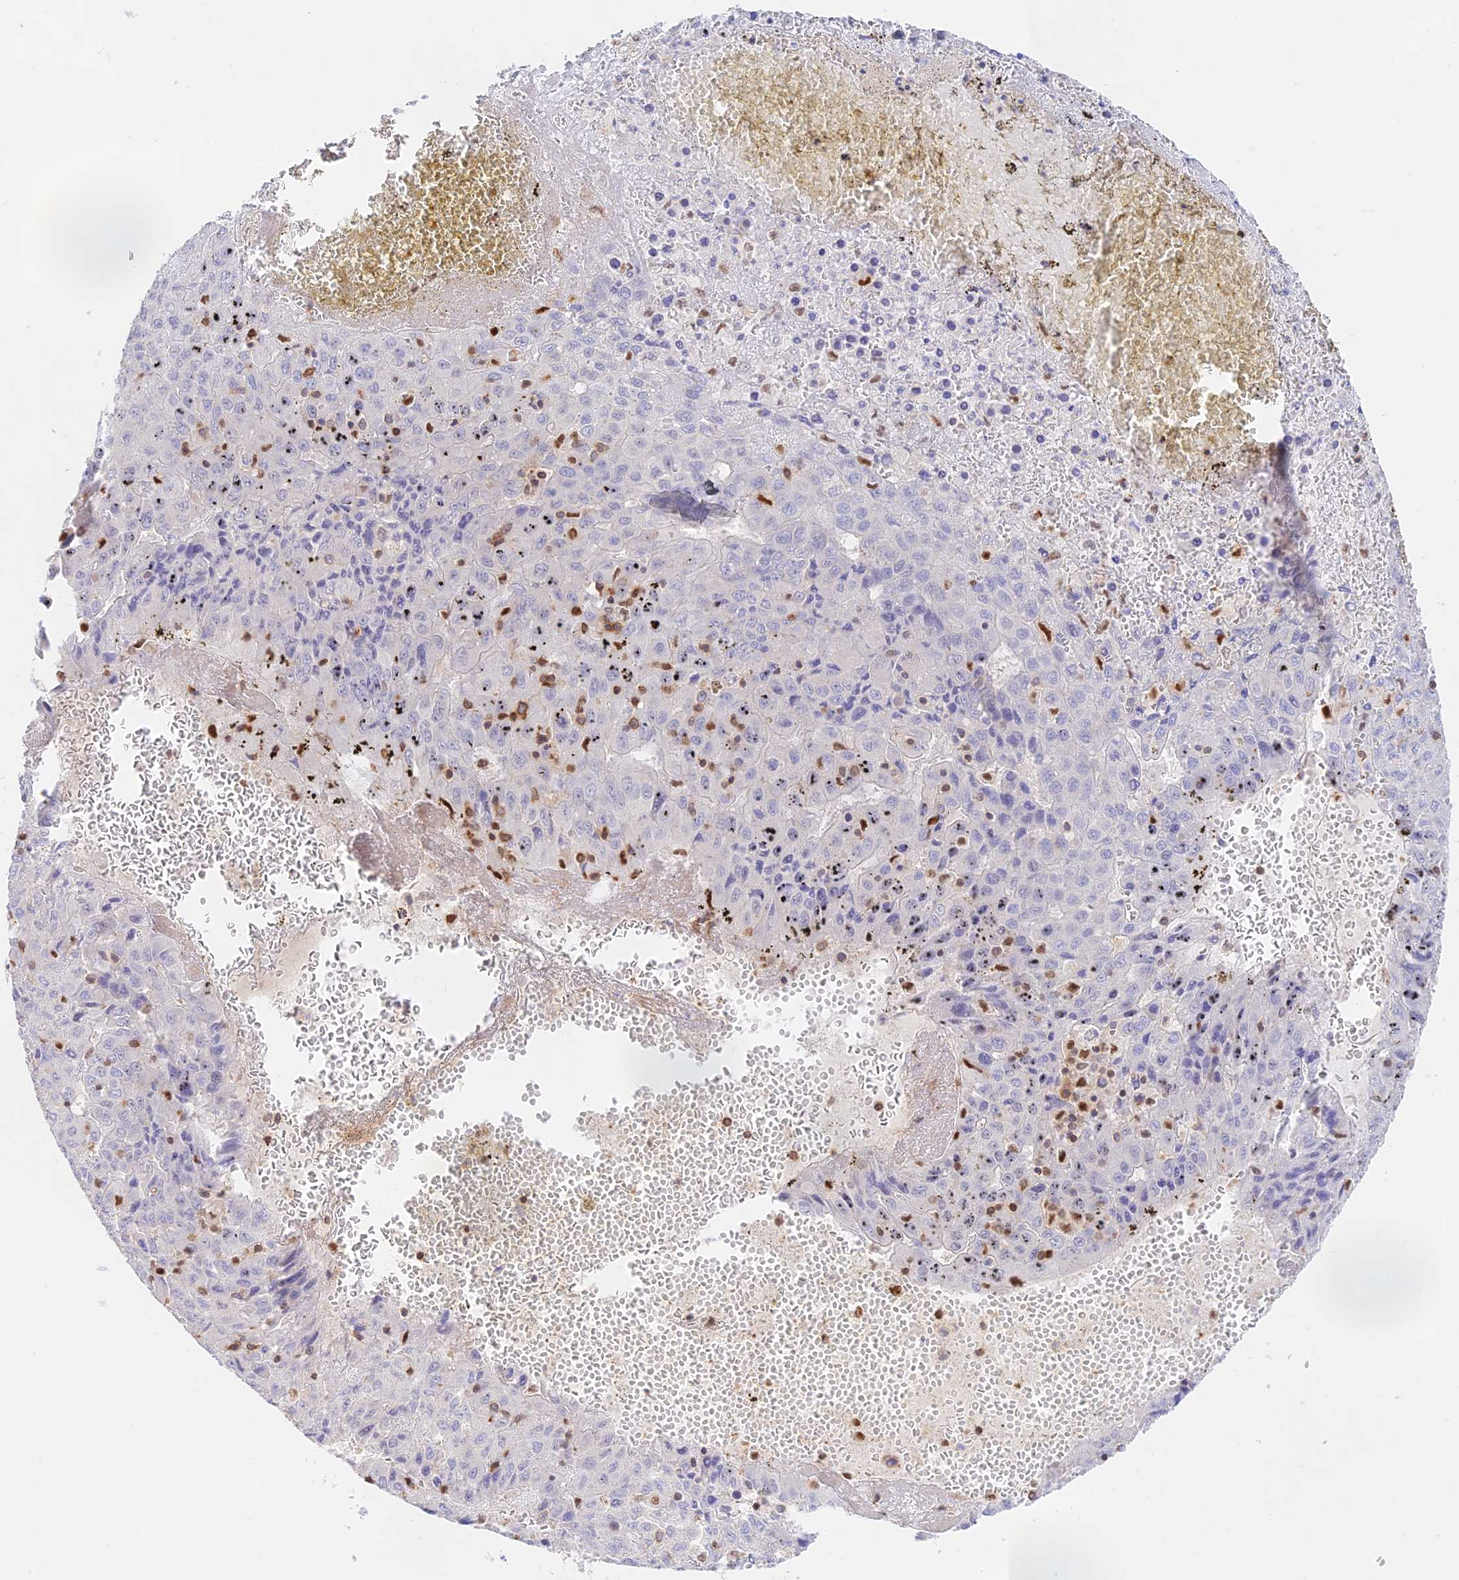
{"staining": {"intensity": "negative", "quantity": "none", "location": "none"}, "tissue": "liver cancer", "cell_type": "Tumor cells", "image_type": "cancer", "snomed": [{"axis": "morphology", "description": "Carcinoma, Hepatocellular, NOS"}, {"axis": "topography", "description": "Liver"}], "caption": "The micrograph shows no significant positivity in tumor cells of liver cancer.", "gene": "DENND1C", "patient": {"sex": "female", "age": 53}}